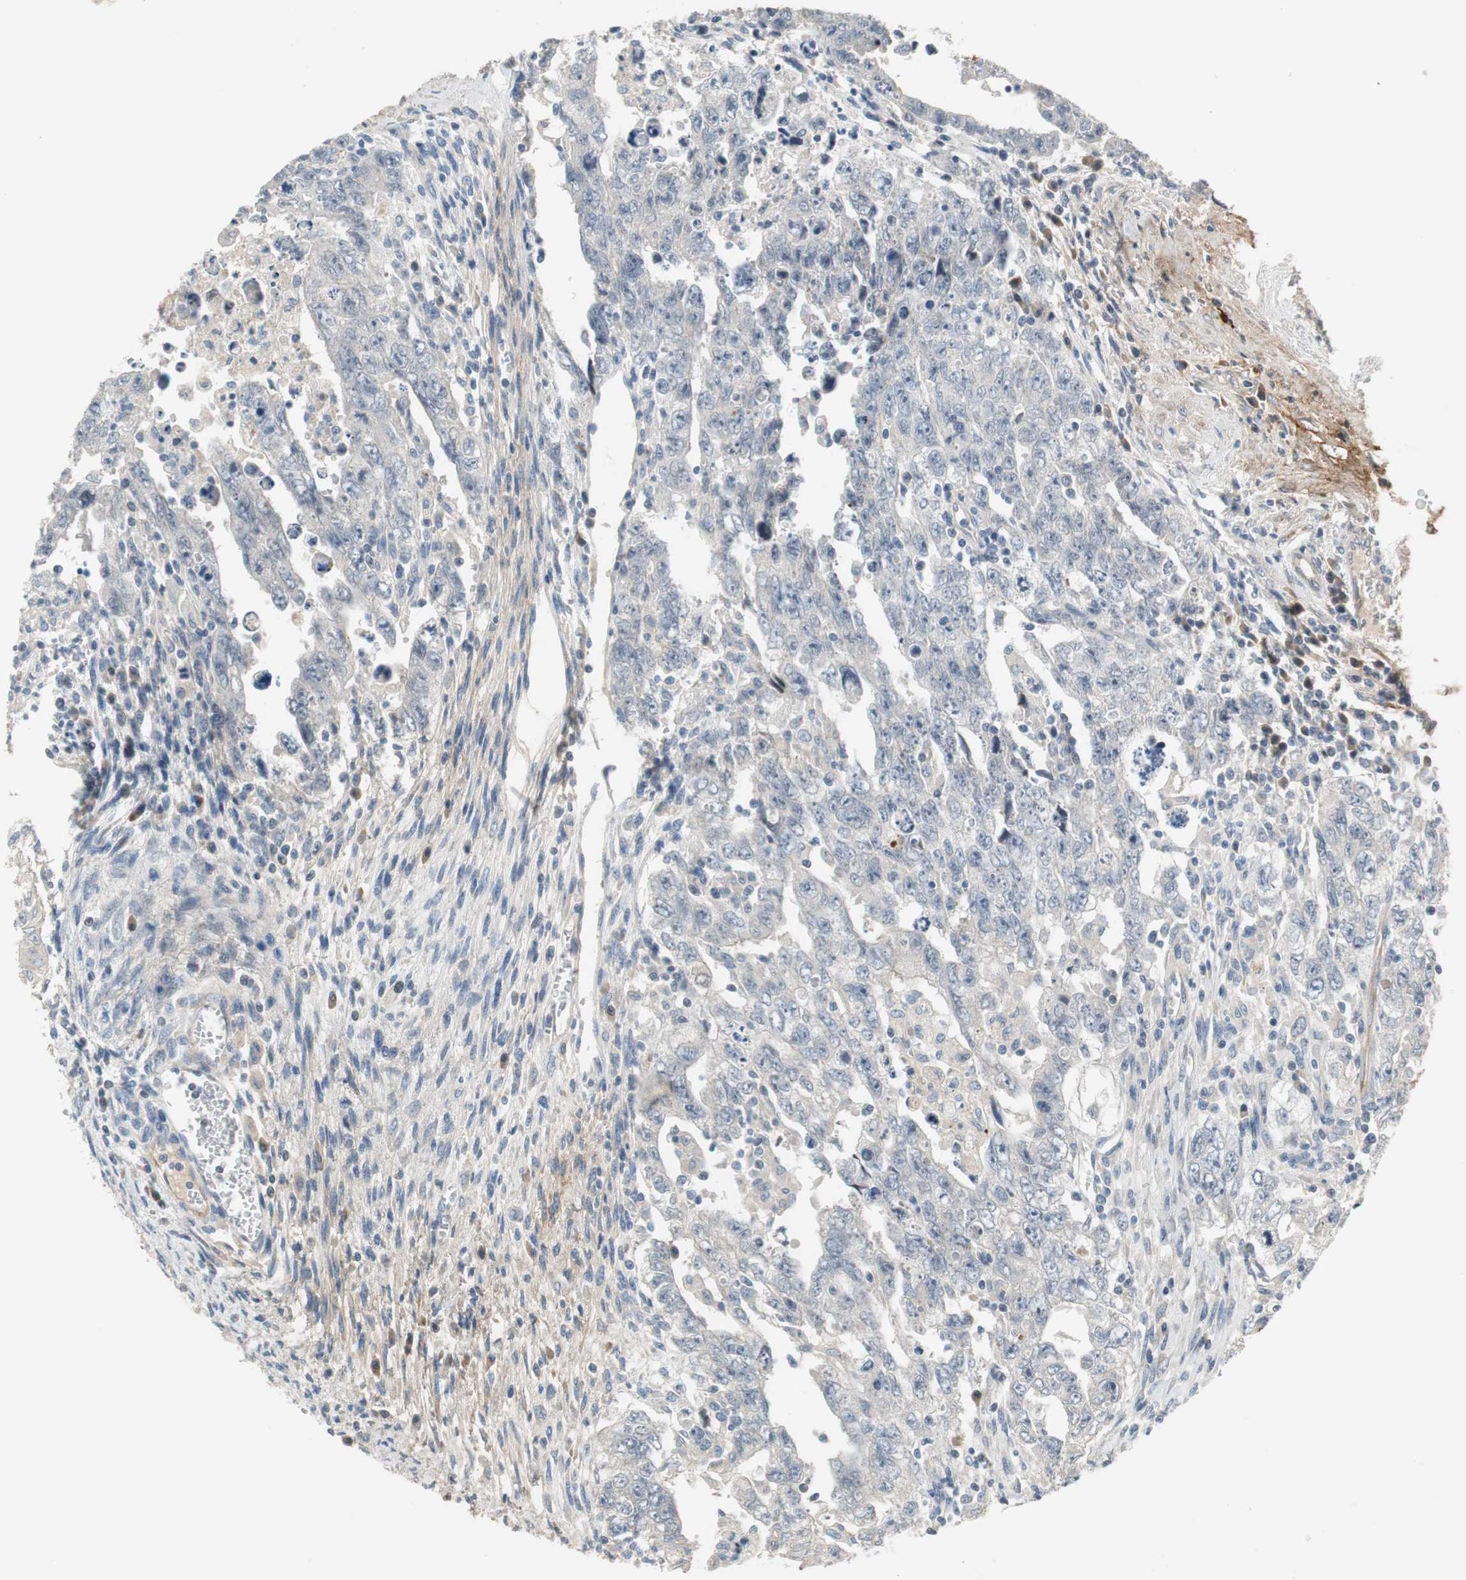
{"staining": {"intensity": "negative", "quantity": "none", "location": "none"}, "tissue": "testis cancer", "cell_type": "Tumor cells", "image_type": "cancer", "snomed": [{"axis": "morphology", "description": "Carcinoma, Embryonal, NOS"}, {"axis": "topography", "description": "Testis"}], "caption": "DAB (3,3'-diaminobenzidine) immunohistochemical staining of testis embryonal carcinoma exhibits no significant expression in tumor cells.", "gene": "COL12A1", "patient": {"sex": "male", "age": 28}}